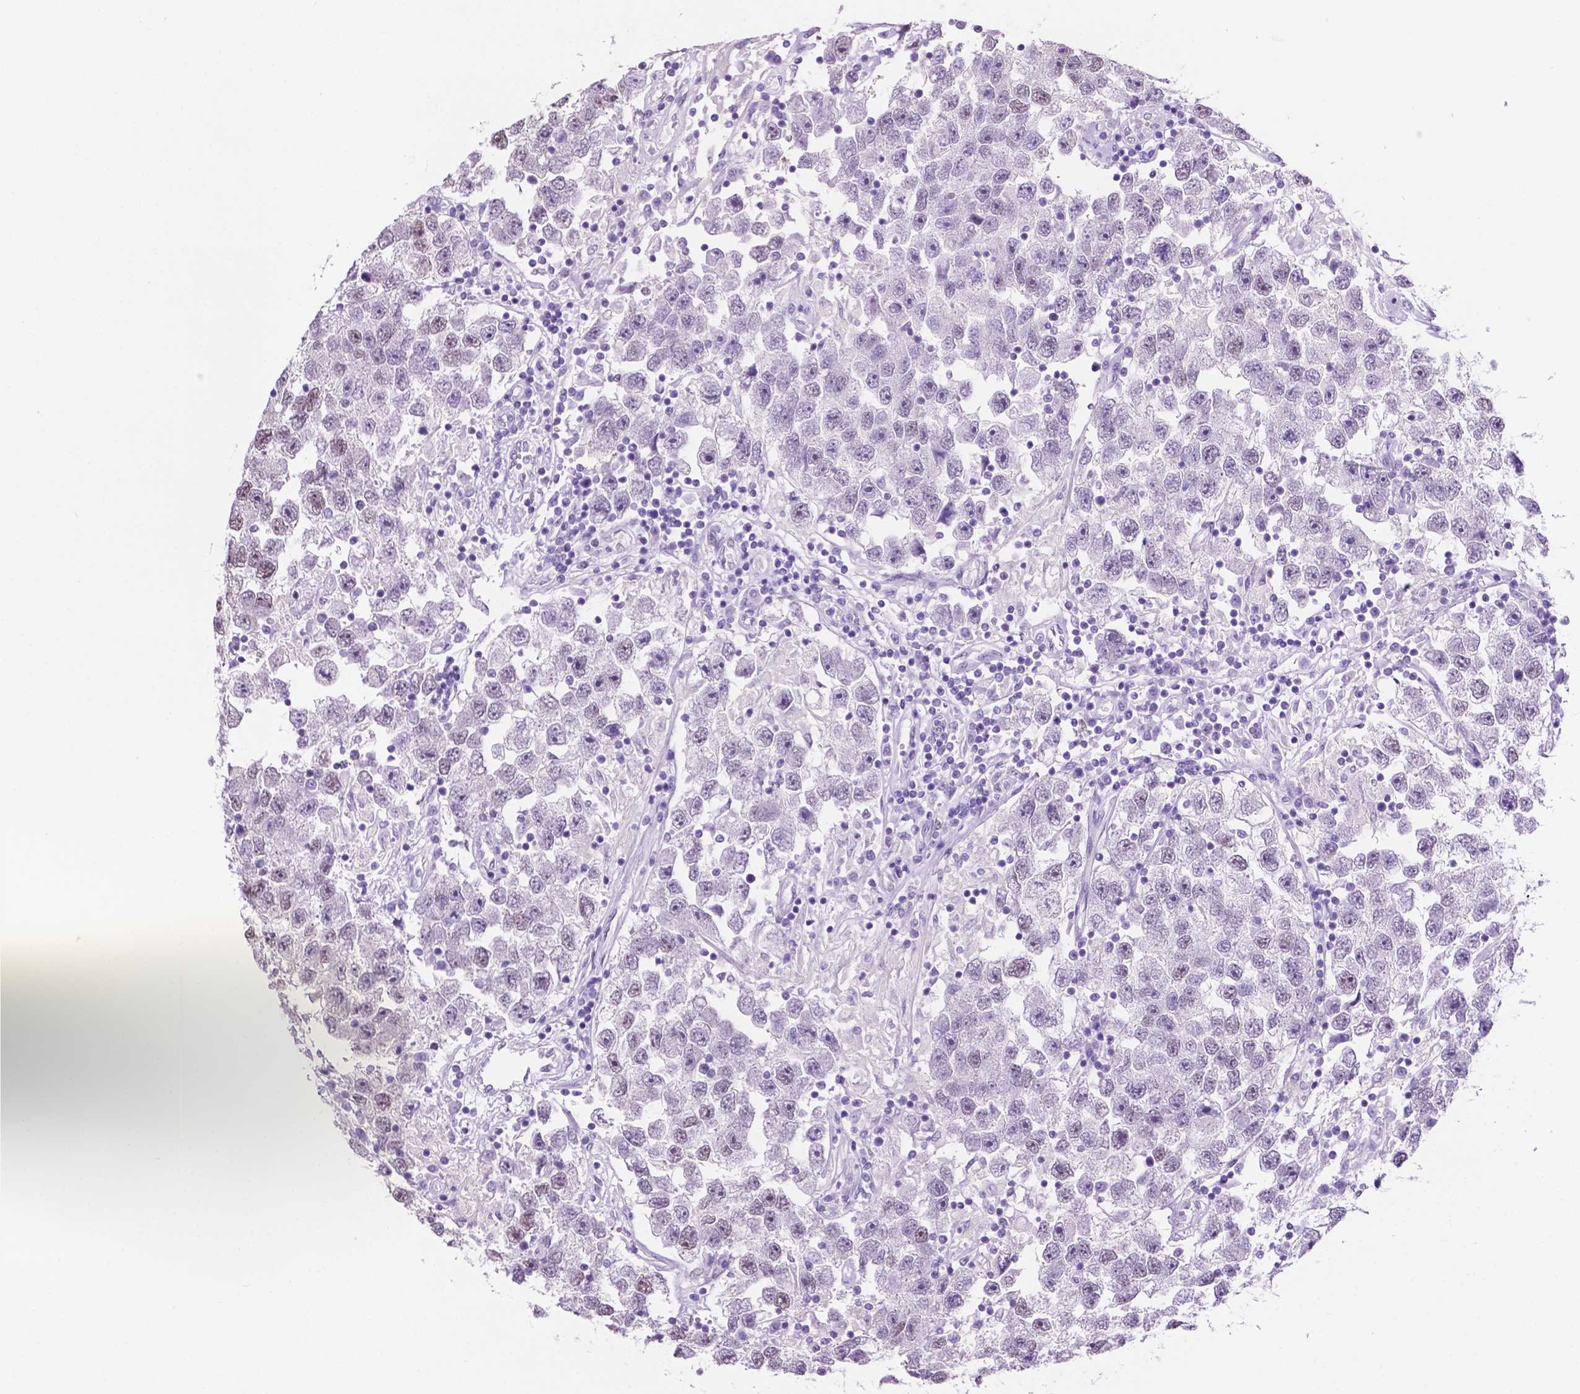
{"staining": {"intensity": "negative", "quantity": "none", "location": "none"}, "tissue": "testis cancer", "cell_type": "Tumor cells", "image_type": "cancer", "snomed": [{"axis": "morphology", "description": "Seminoma, NOS"}, {"axis": "topography", "description": "Testis"}], "caption": "Human testis cancer stained for a protein using immunohistochemistry exhibits no expression in tumor cells.", "gene": "ACY3", "patient": {"sex": "male", "age": 26}}